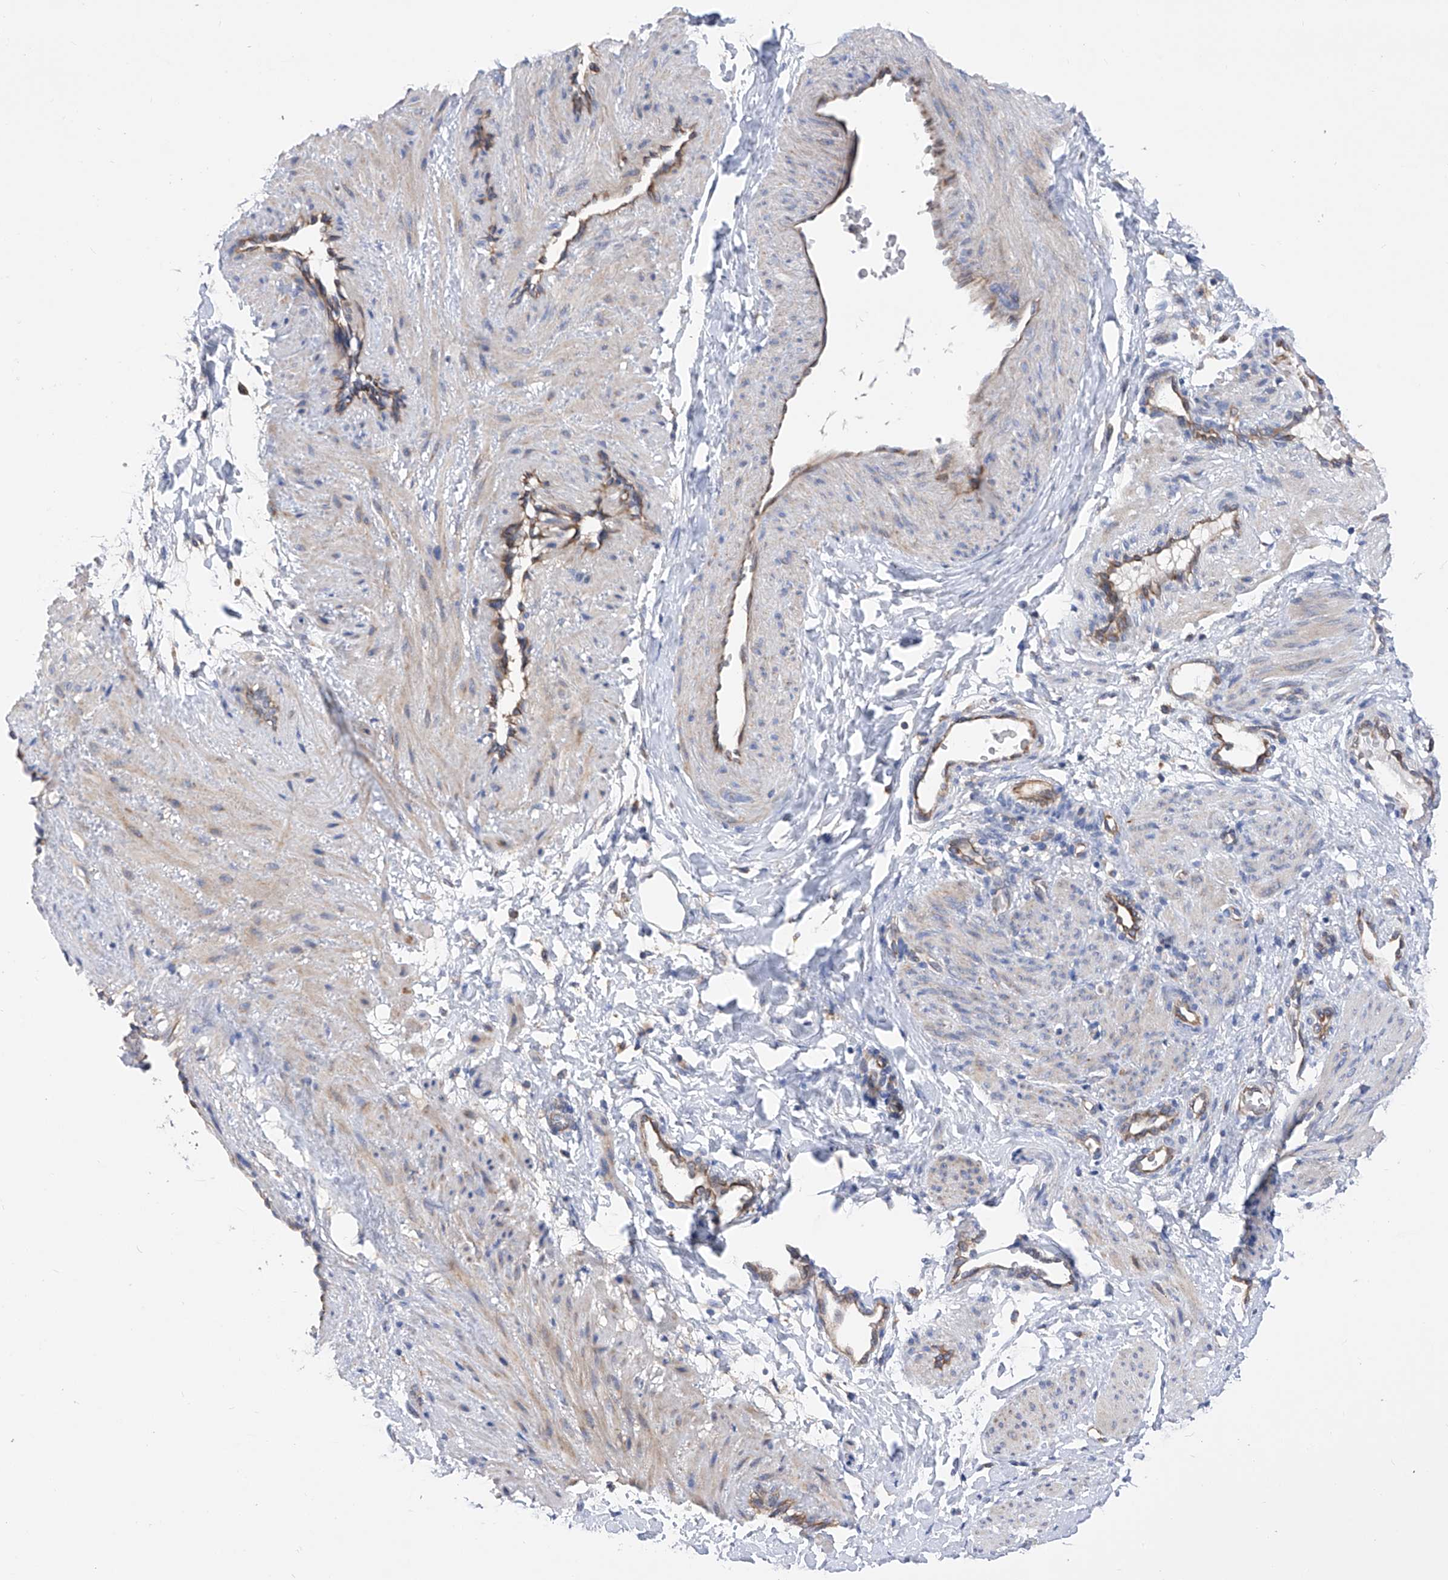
{"staining": {"intensity": "weak", "quantity": "<25%", "location": "cytoplasmic/membranous"}, "tissue": "smooth muscle", "cell_type": "Smooth muscle cells", "image_type": "normal", "snomed": [{"axis": "morphology", "description": "Normal tissue, NOS"}, {"axis": "topography", "description": "Endometrium"}], "caption": "Immunohistochemistry histopathology image of unremarkable smooth muscle: human smooth muscle stained with DAB shows no significant protein positivity in smooth muscle cells.", "gene": "SPATA20", "patient": {"sex": "female", "age": 33}}